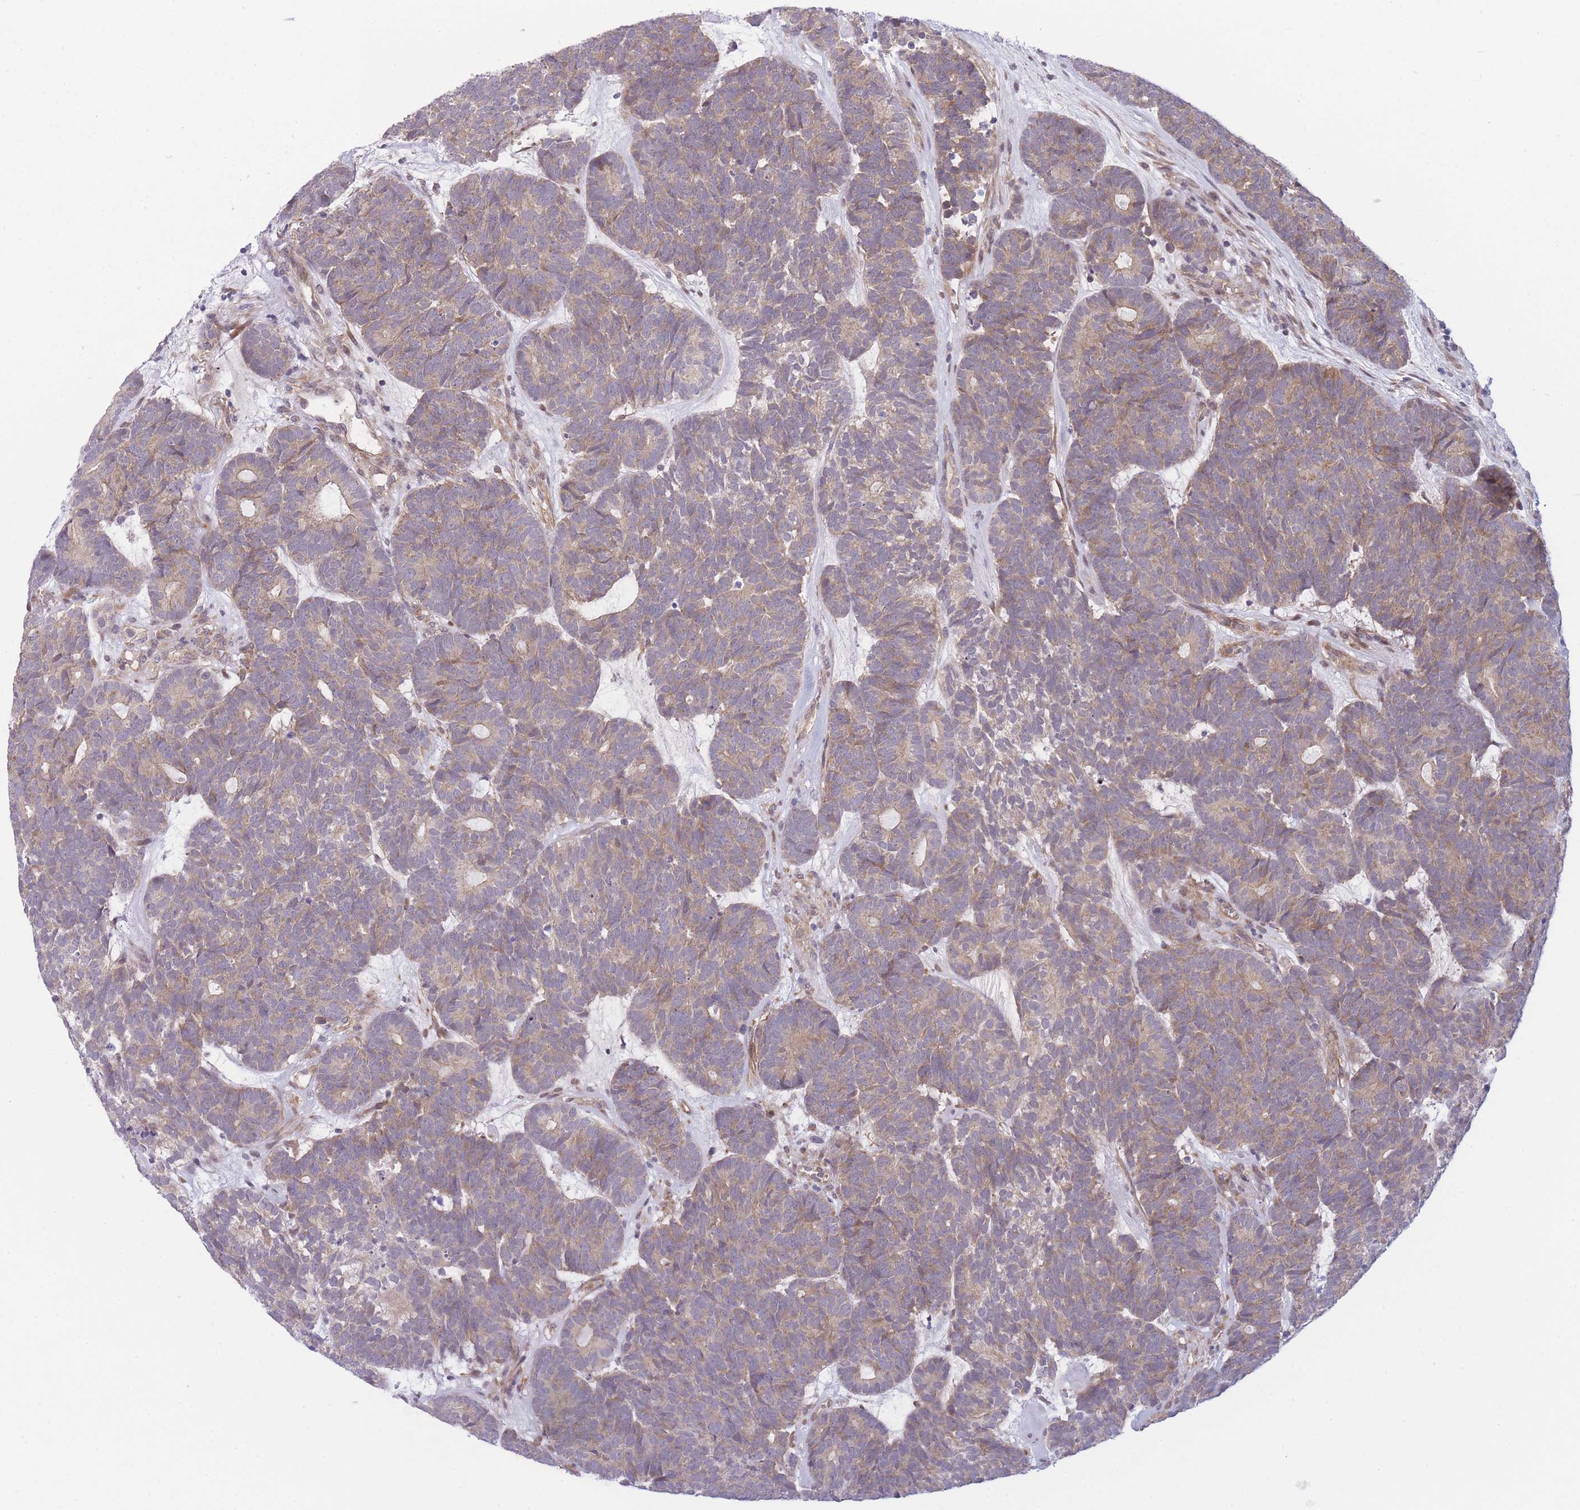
{"staining": {"intensity": "weak", "quantity": "25%-75%", "location": "cytoplasmic/membranous"}, "tissue": "head and neck cancer", "cell_type": "Tumor cells", "image_type": "cancer", "snomed": [{"axis": "morphology", "description": "Adenocarcinoma, NOS"}, {"axis": "topography", "description": "Head-Neck"}], "caption": "Weak cytoplasmic/membranous protein staining is present in about 25%-75% of tumor cells in head and neck adenocarcinoma.", "gene": "CDC25B", "patient": {"sex": "female", "age": 81}}